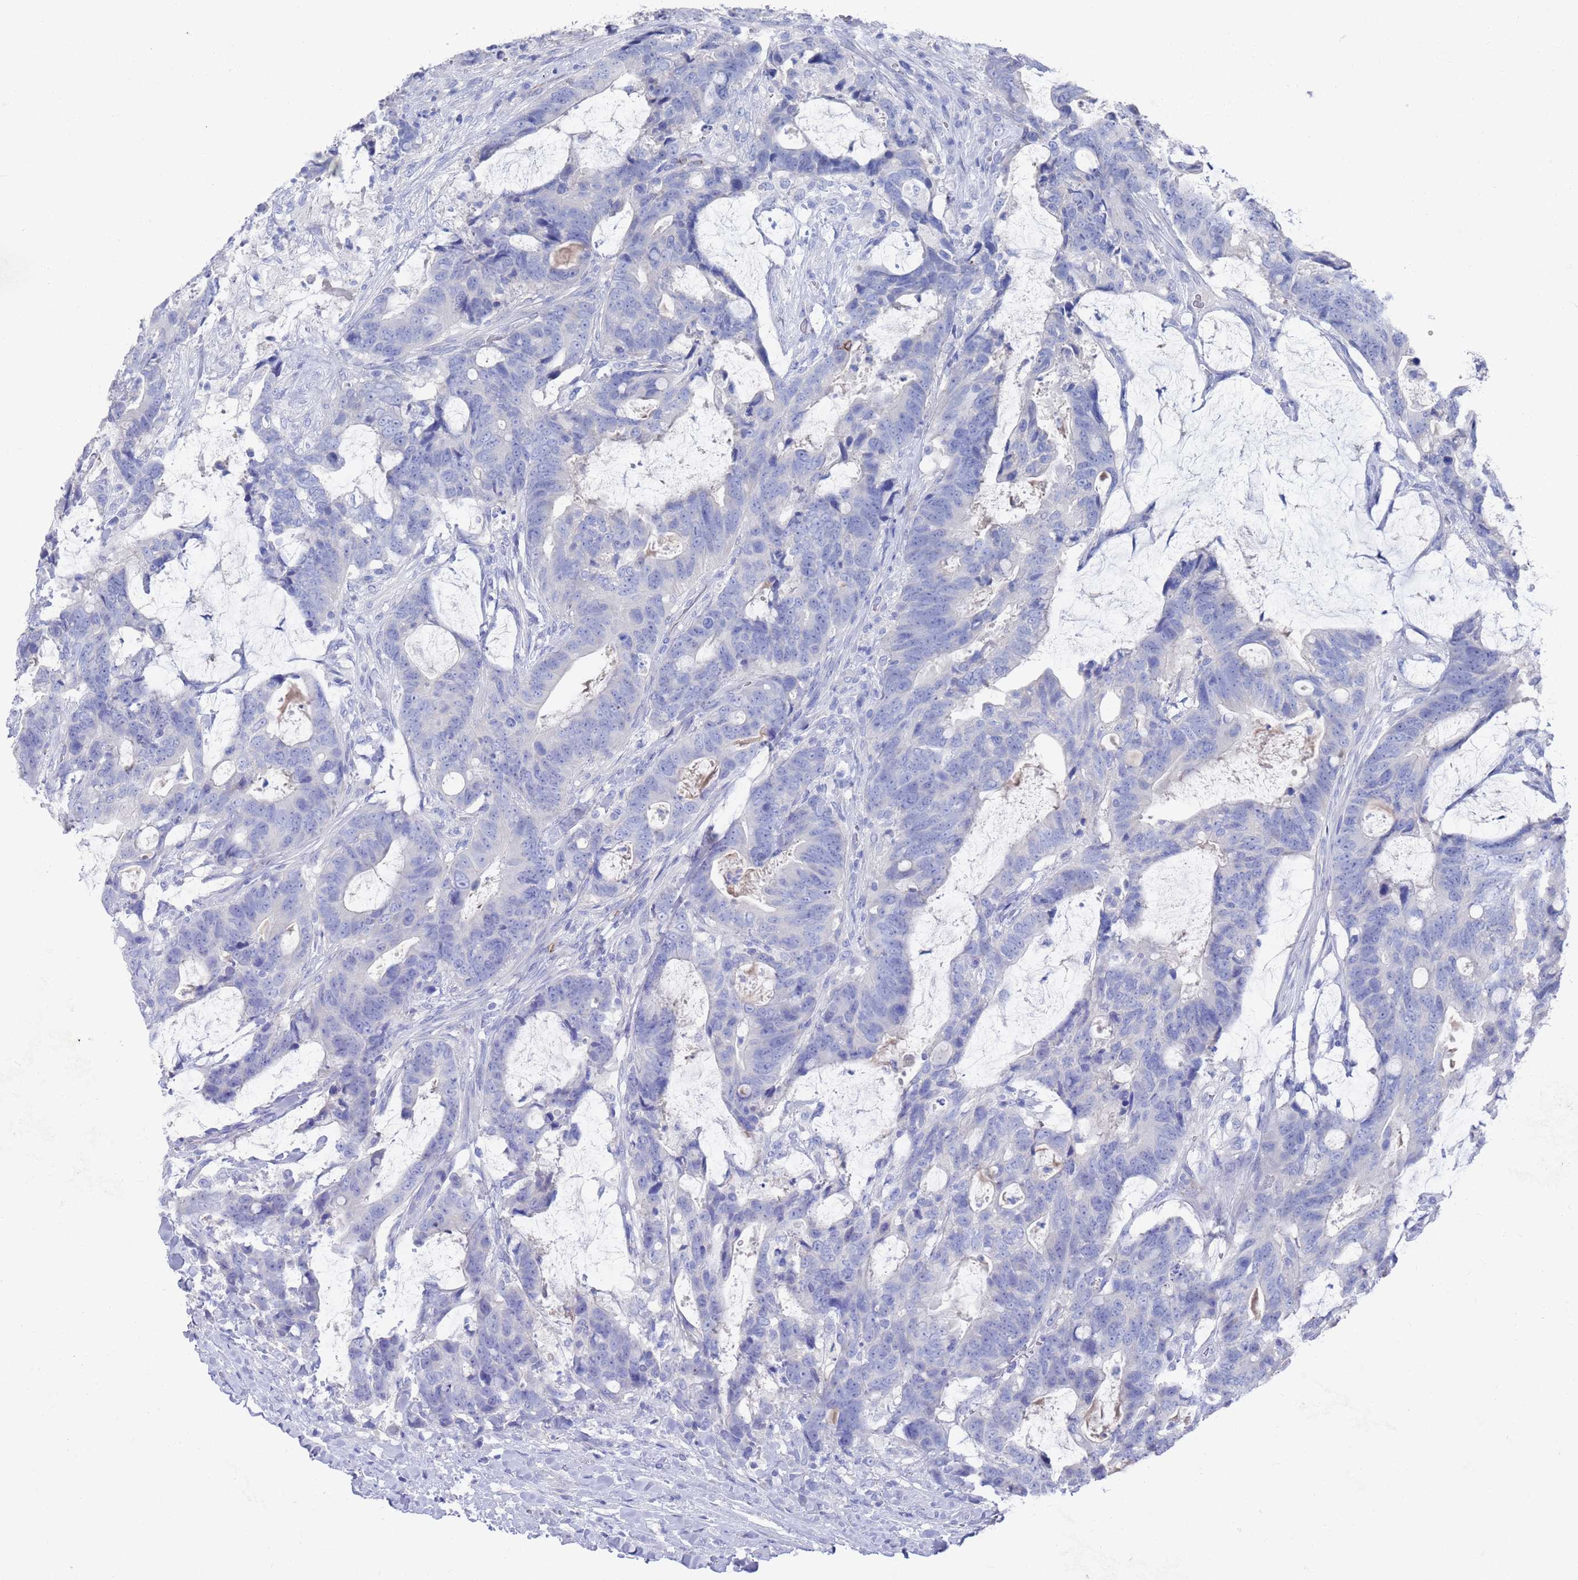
{"staining": {"intensity": "negative", "quantity": "none", "location": "none"}, "tissue": "colorectal cancer", "cell_type": "Tumor cells", "image_type": "cancer", "snomed": [{"axis": "morphology", "description": "Adenocarcinoma, NOS"}, {"axis": "topography", "description": "Colon"}], "caption": "Histopathology image shows no significant protein positivity in tumor cells of adenocarcinoma (colorectal).", "gene": "MTMR2", "patient": {"sex": "female", "age": 82}}